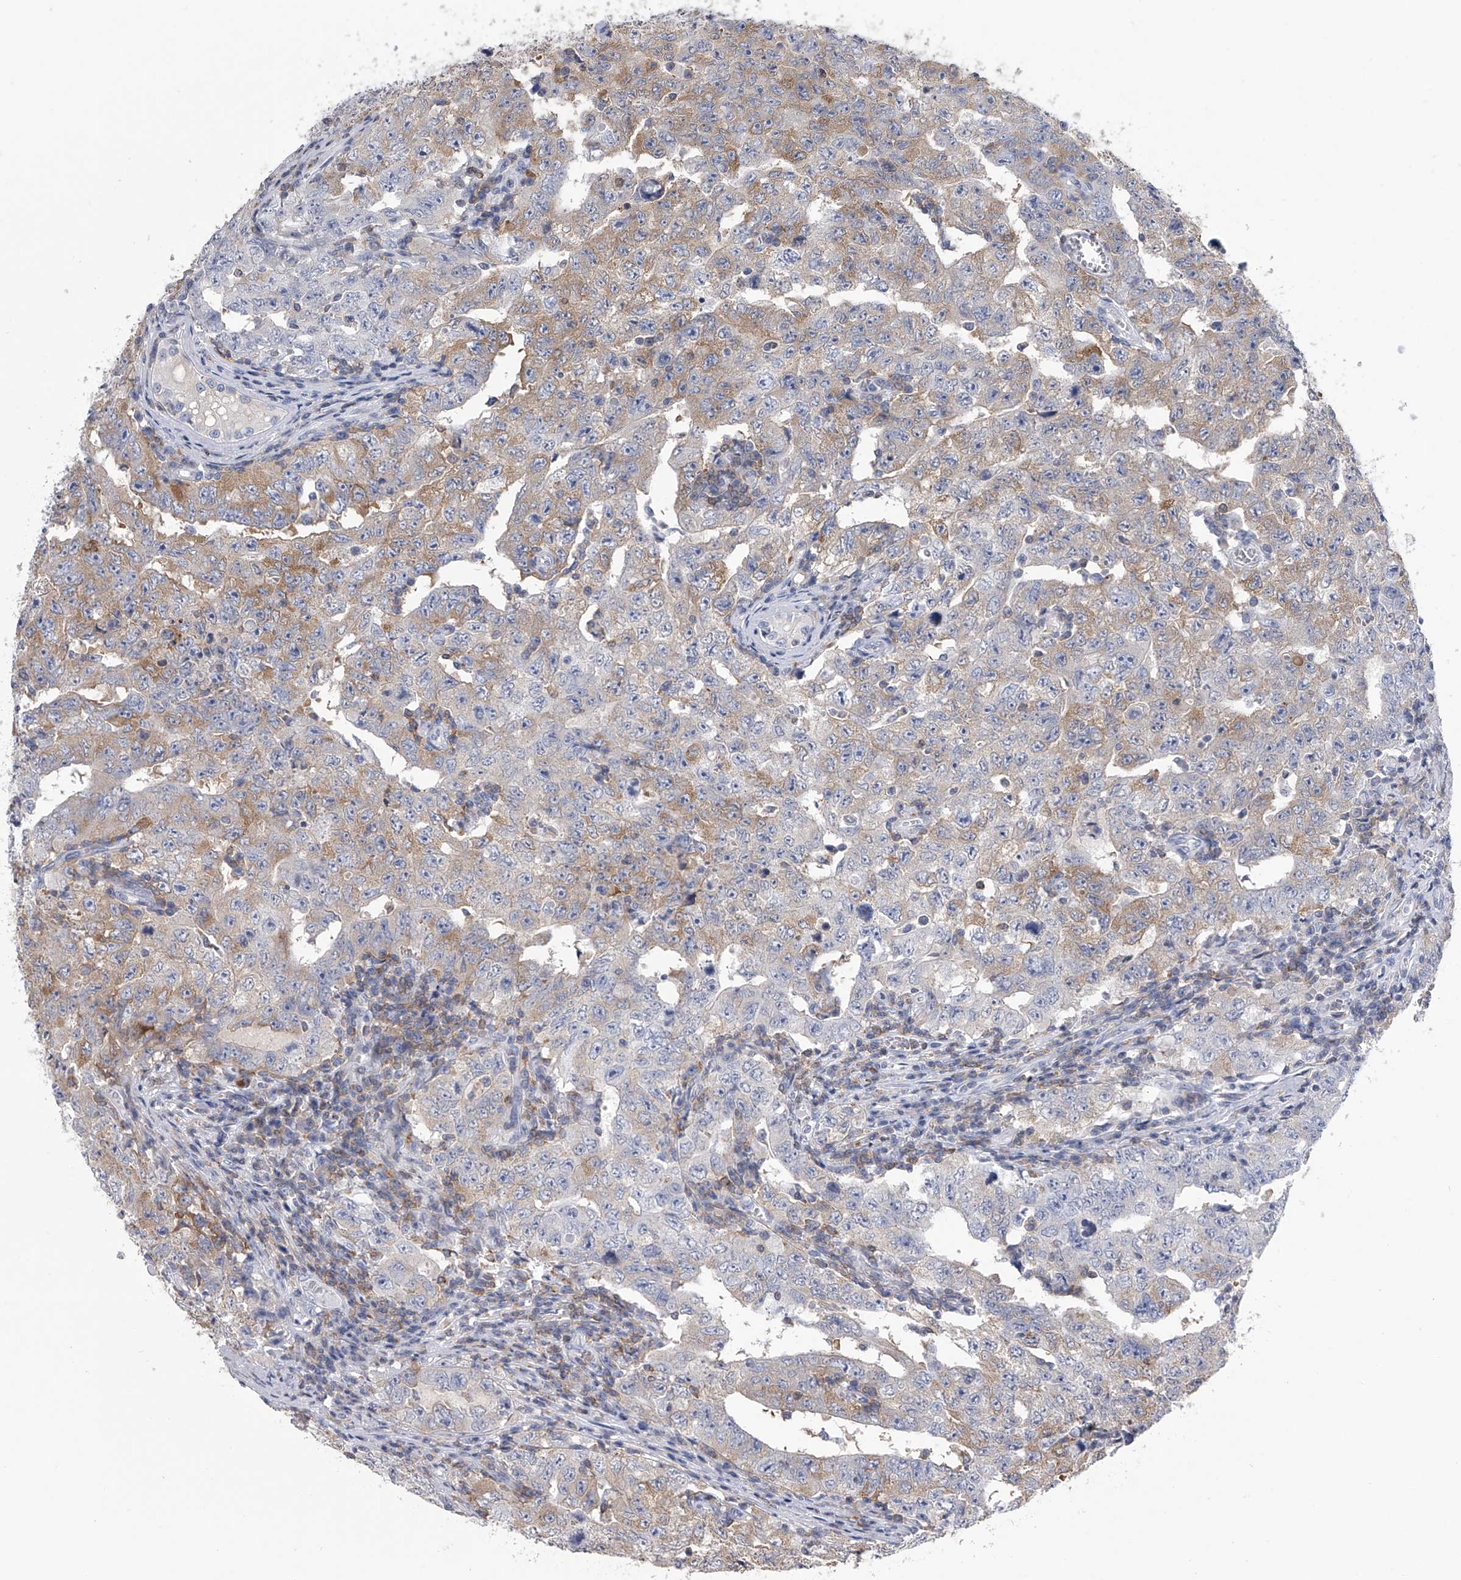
{"staining": {"intensity": "weak", "quantity": "25%-75%", "location": "cytoplasmic/membranous"}, "tissue": "testis cancer", "cell_type": "Tumor cells", "image_type": "cancer", "snomed": [{"axis": "morphology", "description": "Carcinoma, Embryonal, NOS"}, {"axis": "topography", "description": "Testis"}], "caption": "This image exhibits immunohistochemistry (IHC) staining of human testis cancer (embryonal carcinoma), with low weak cytoplasmic/membranous staining in about 25%-75% of tumor cells.", "gene": "TASP1", "patient": {"sex": "male", "age": 26}}